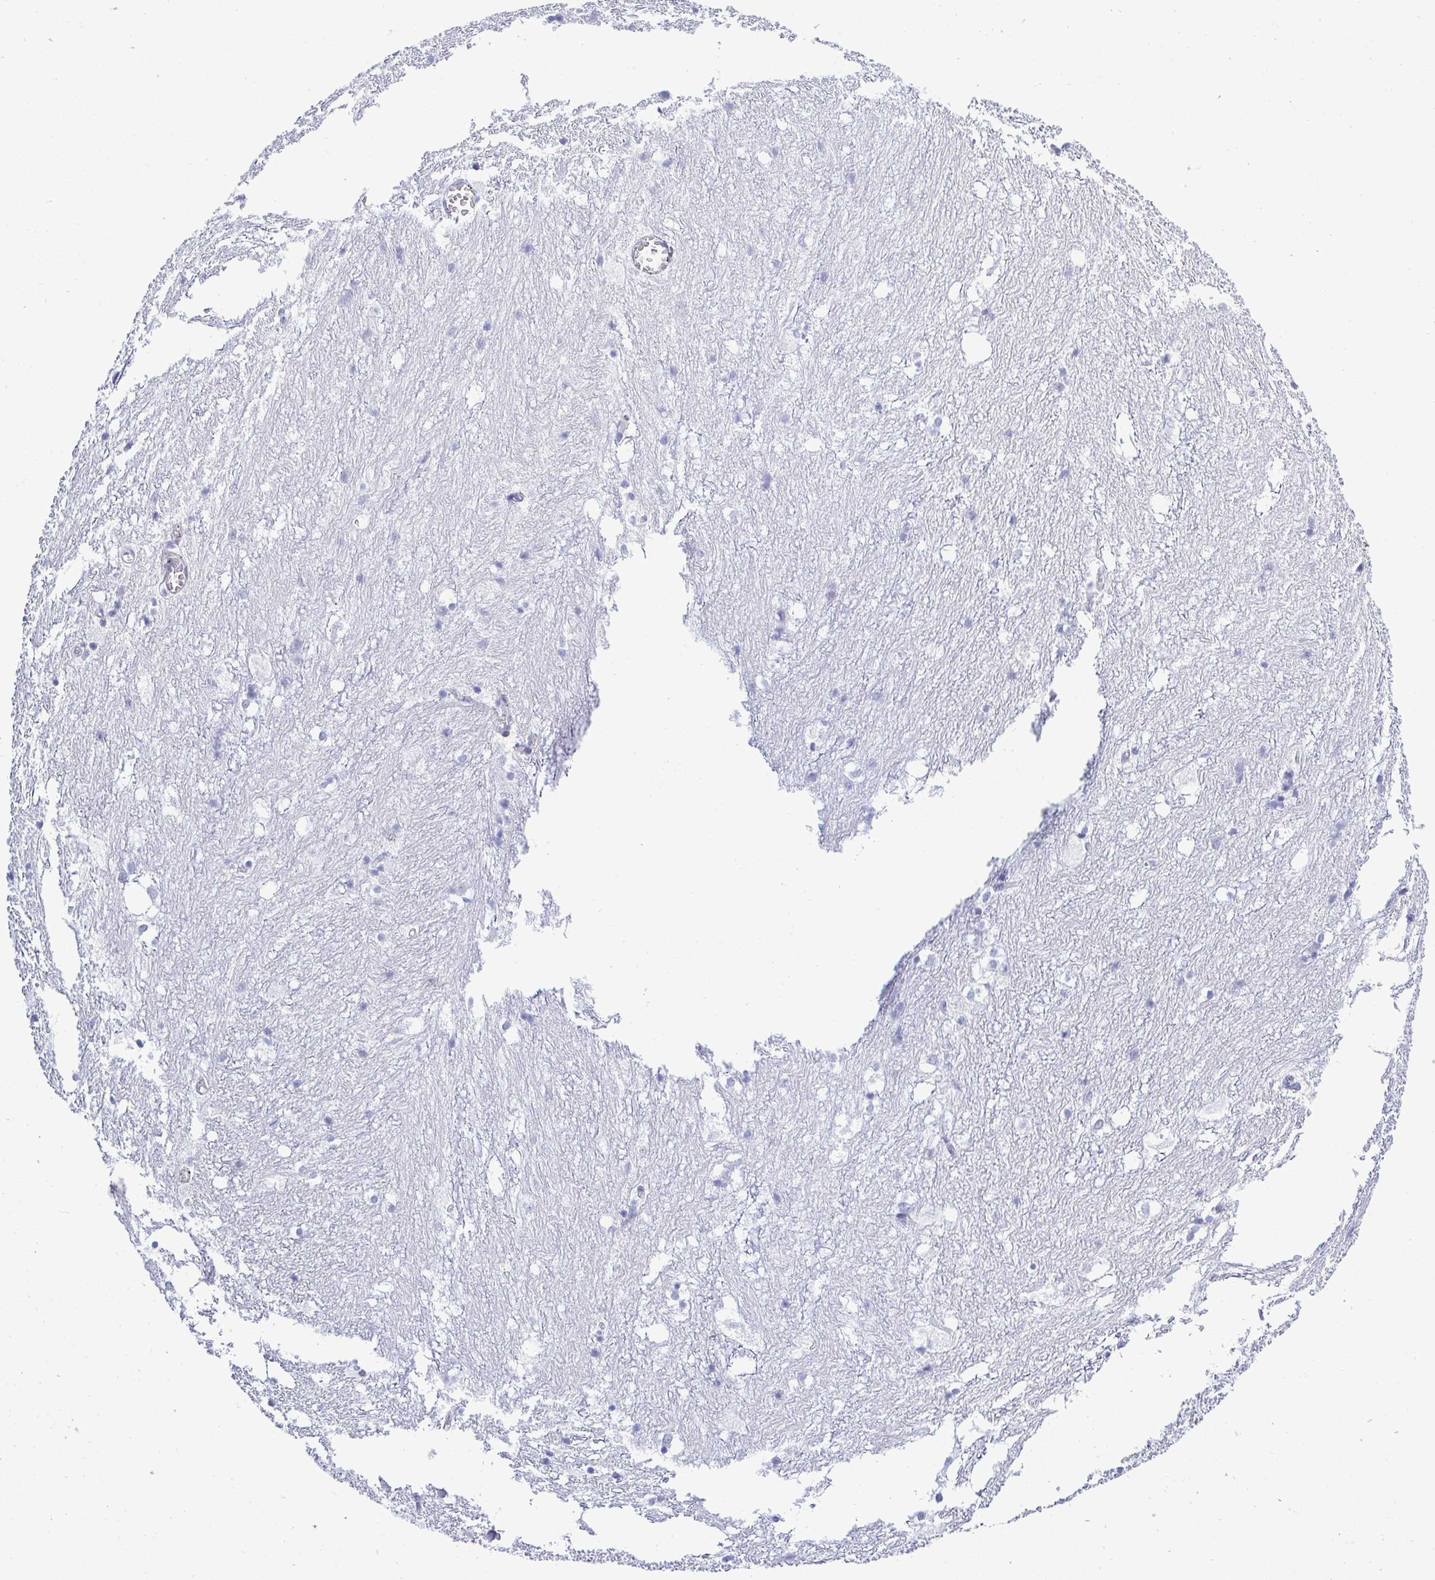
{"staining": {"intensity": "negative", "quantity": "none", "location": "none"}, "tissue": "hippocampus", "cell_type": "Glial cells", "image_type": "normal", "snomed": [{"axis": "morphology", "description": "Normal tissue, NOS"}, {"axis": "topography", "description": "Hippocampus"}], "caption": "Histopathology image shows no protein positivity in glial cells of normal hippocampus.", "gene": "SLC25A51", "patient": {"sex": "female", "age": 52}}